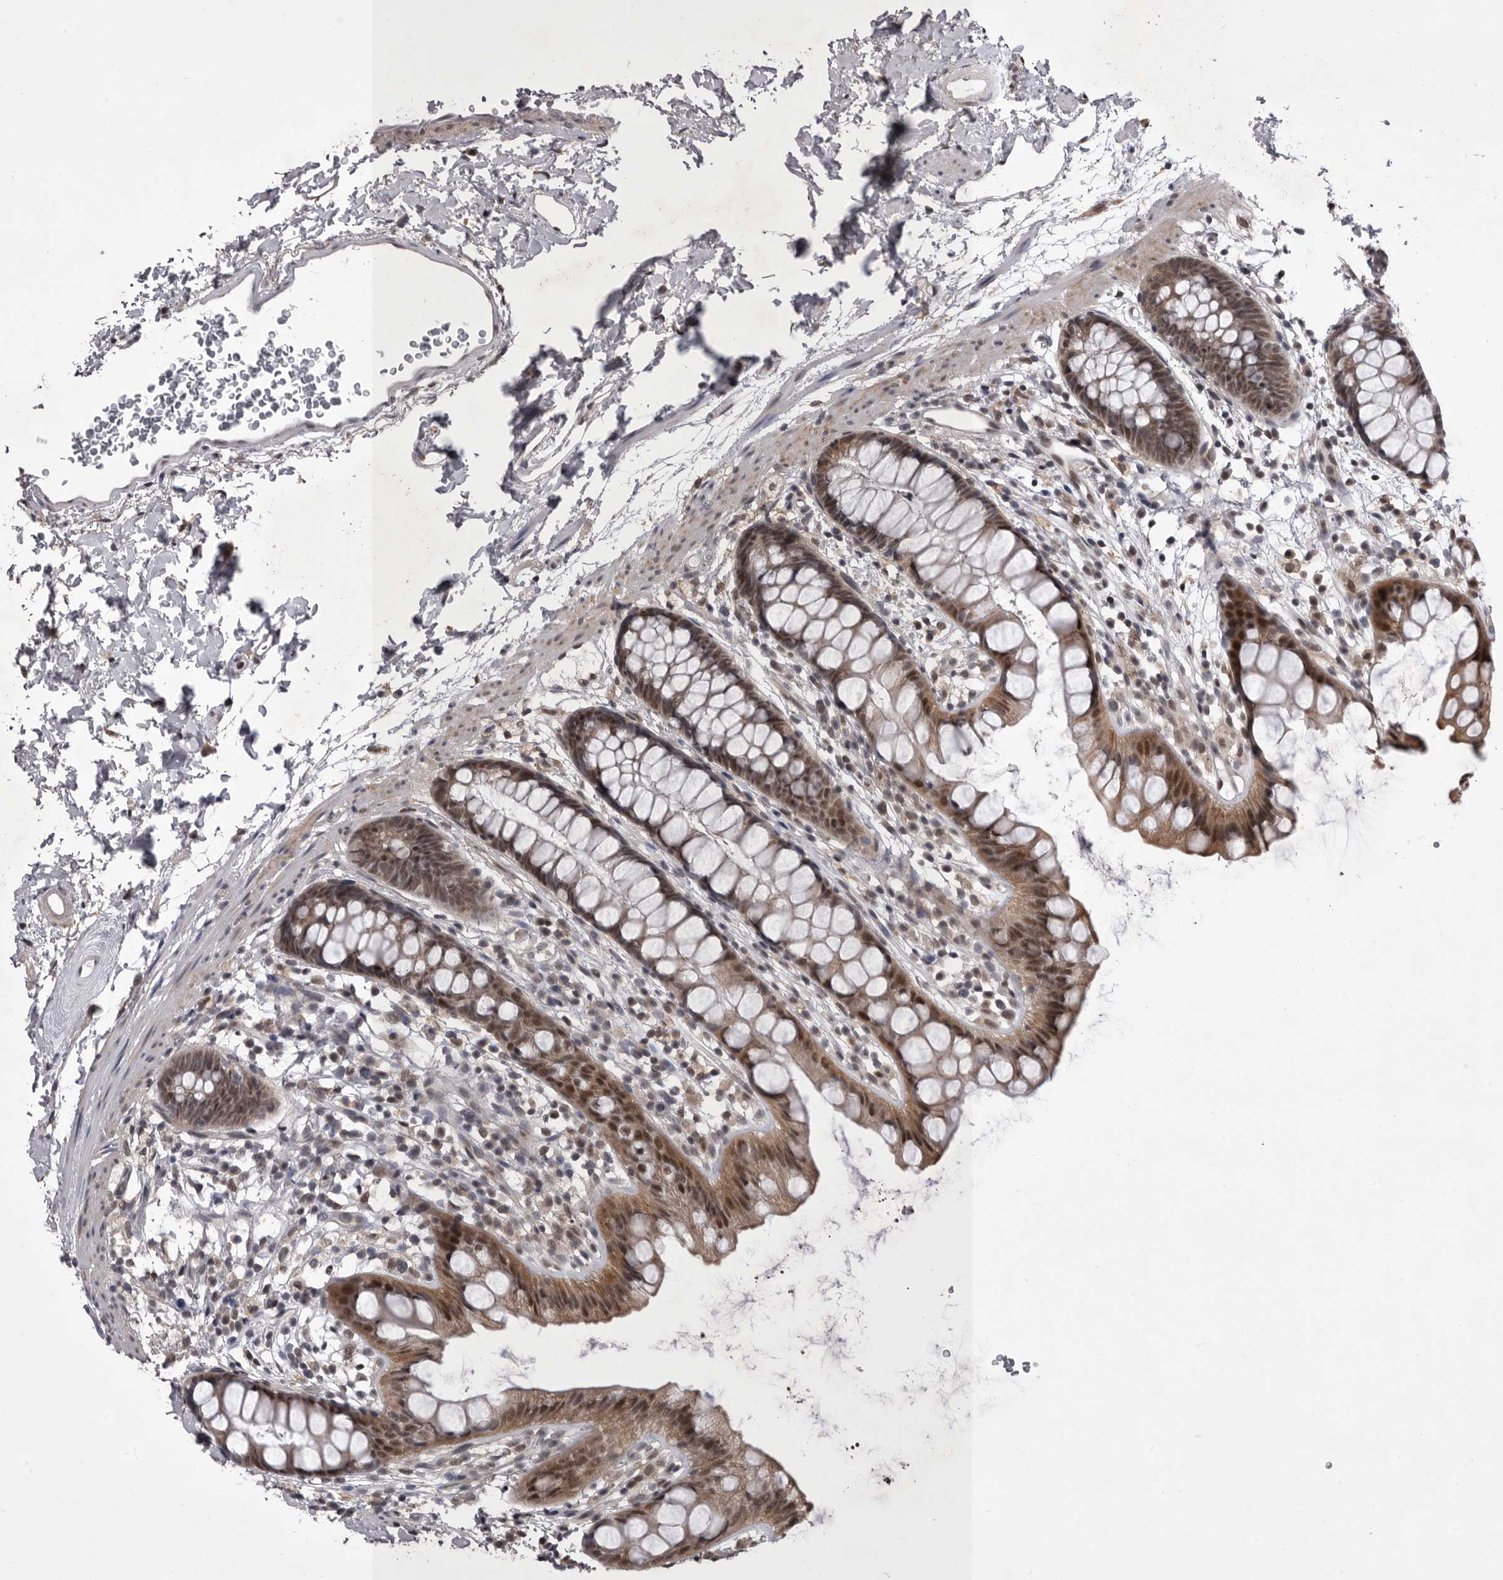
{"staining": {"intensity": "moderate", "quantity": ">75%", "location": "cytoplasmic/membranous,nuclear"}, "tissue": "rectum", "cell_type": "Glandular cells", "image_type": "normal", "snomed": [{"axis": "morphology", "description": "Normal tissue, NOS"}, {"axis": "topography", "description": "Rectum"}], "caption": "A medium amount of moderate cytoplasmic/membranous,nuclear staining is present in about >75% of glandular cells in unremarkable rectum.", "gene": "PRPF3", "patient": {"sex": "female", "age": 65}}